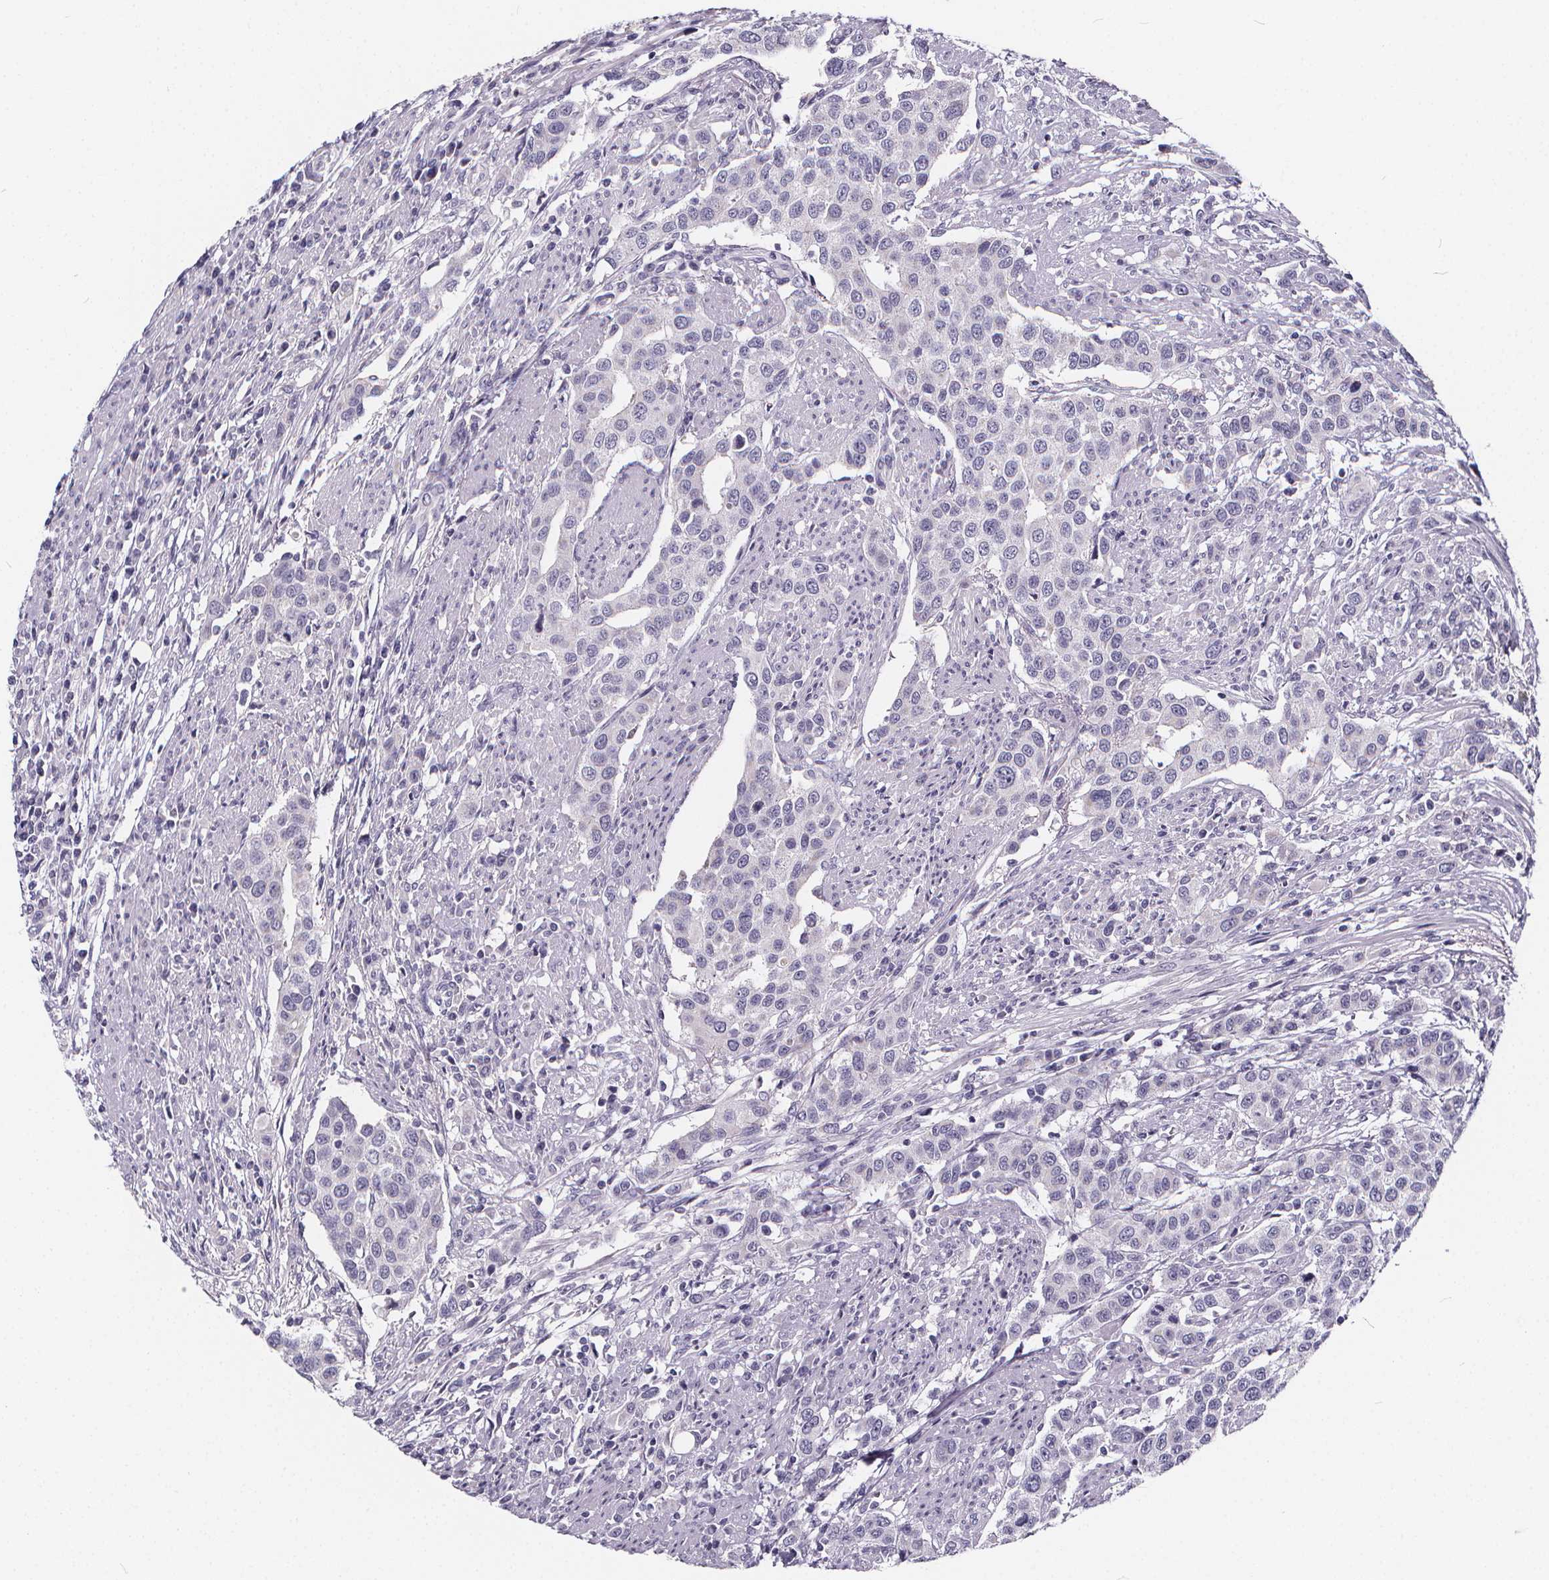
{"staining": {"intensity": "negative", "quantity": "none", "location": "none"}, "tissue": "urothelial cancer", "cell_type": "Tumor cells", "image_type": "cancer", "snomed": [{"axis": "morphology", "description": "Urothelial carcinoma, High grade"}, {"axis": "topography", "description": "Urinary bladder"}], "caption": "DAB immunohistochemical staining of human urothelial cancer shows no significant expression in tumor cells.", "gene": "SPEF2", "patient": {"sex": "female", "age": 58}}